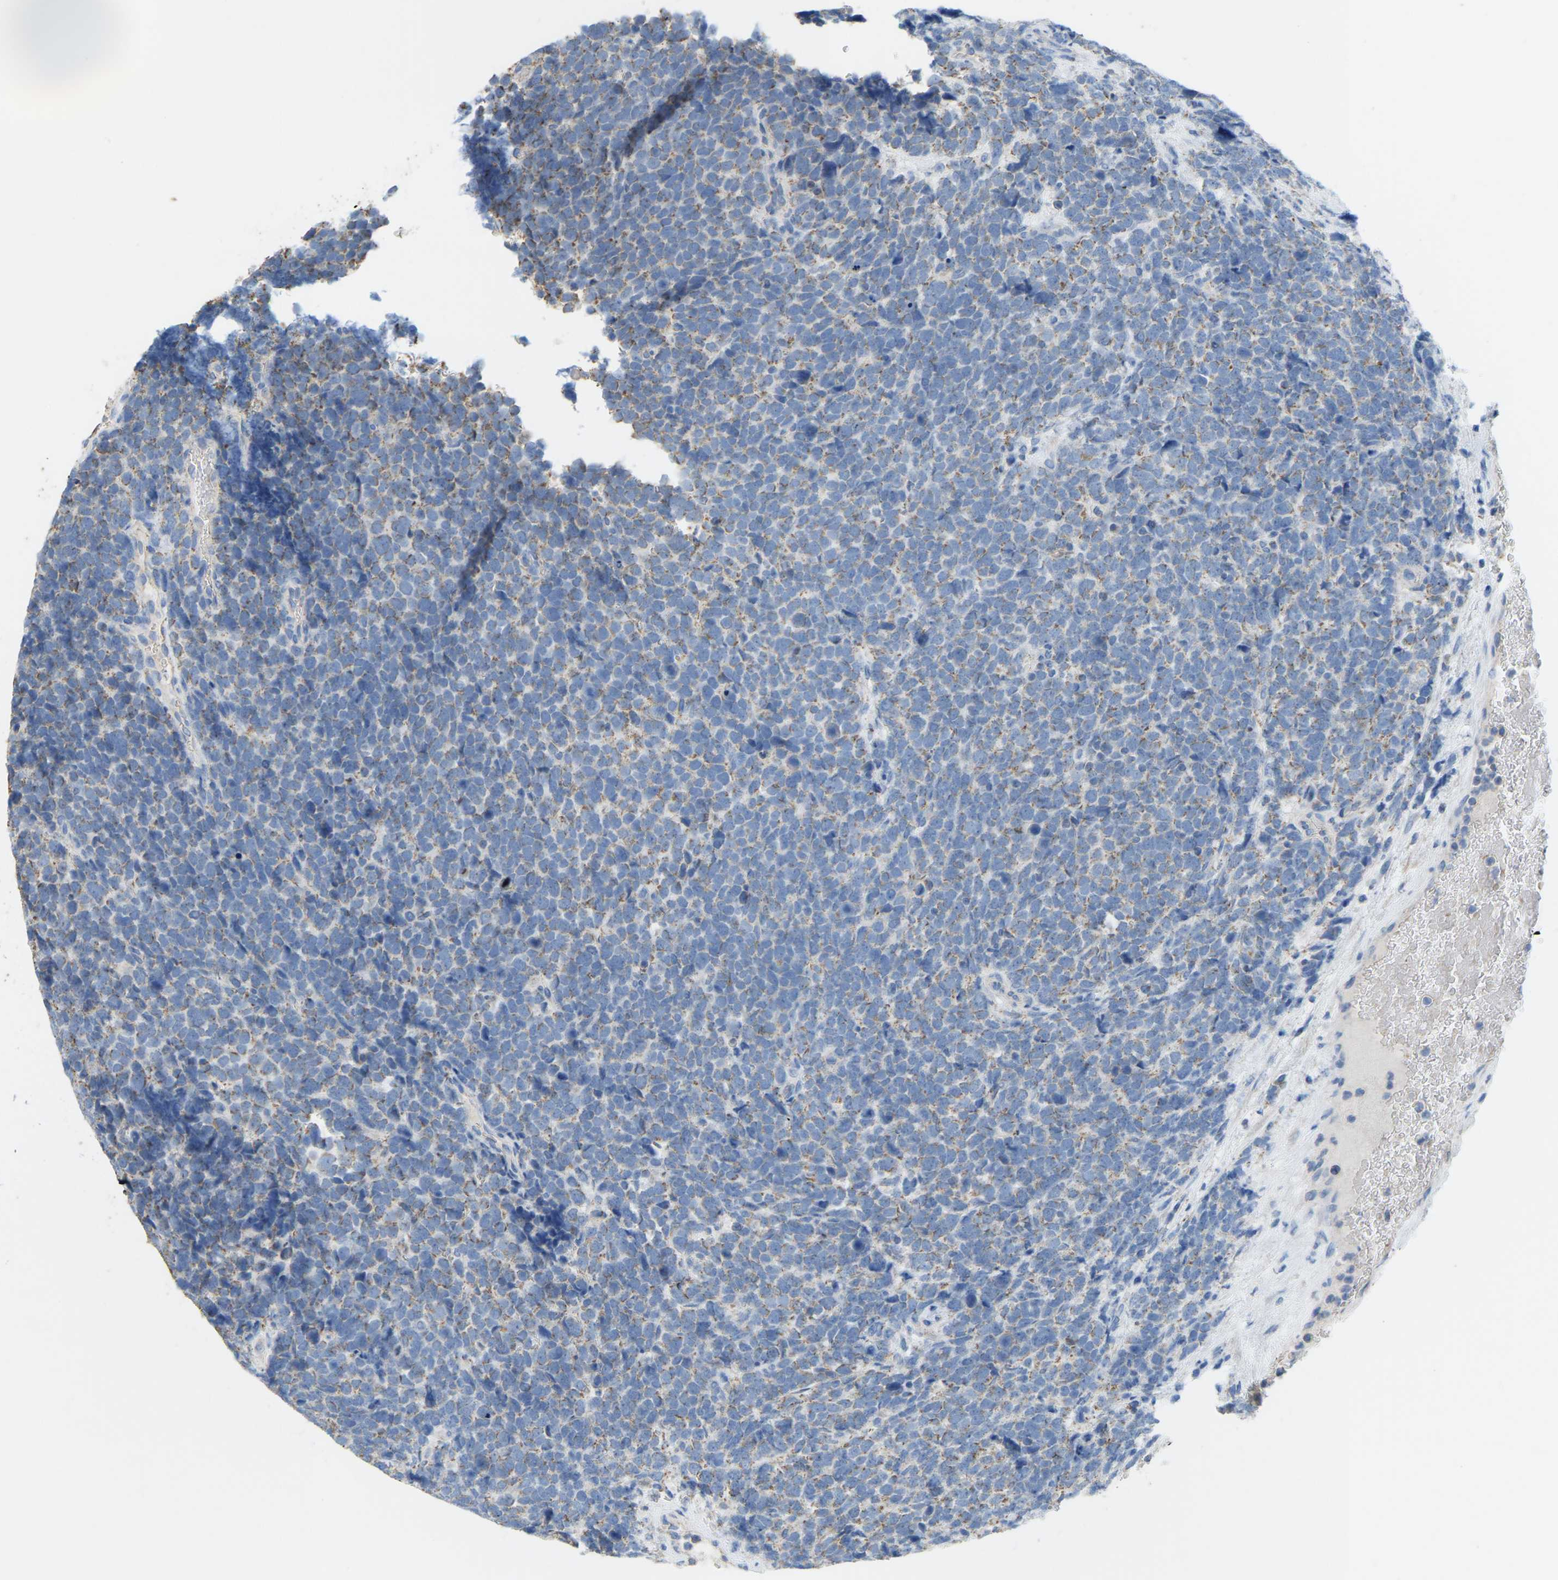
{"staining": {"intensity": "weak", "quantity": ">75%", "location": "cytoplasmic/membranous"}, "tissue": "urothelial cancer", "cell_type": "Tumor cells", "image_type": "cancer", "snomed": [{"axis": "morphology", "description": "Urothelial carcinoma, High grade"}, {"axis": "topography", "description": "Urinary bladder"}], "caption": "Immunohistochemical staining of urothelial carcinoma (high-grade) shows weak cytoplasmic/membranous protein positivity in approximately >75% of tumor cells. The protein of interest is stained brown, and the nuclei are stained in blue (DAB IHC with brightfield microscopy, high magnification).", "gene": "SERPINB5", "patient": {"sex": "female", "age": 82}}